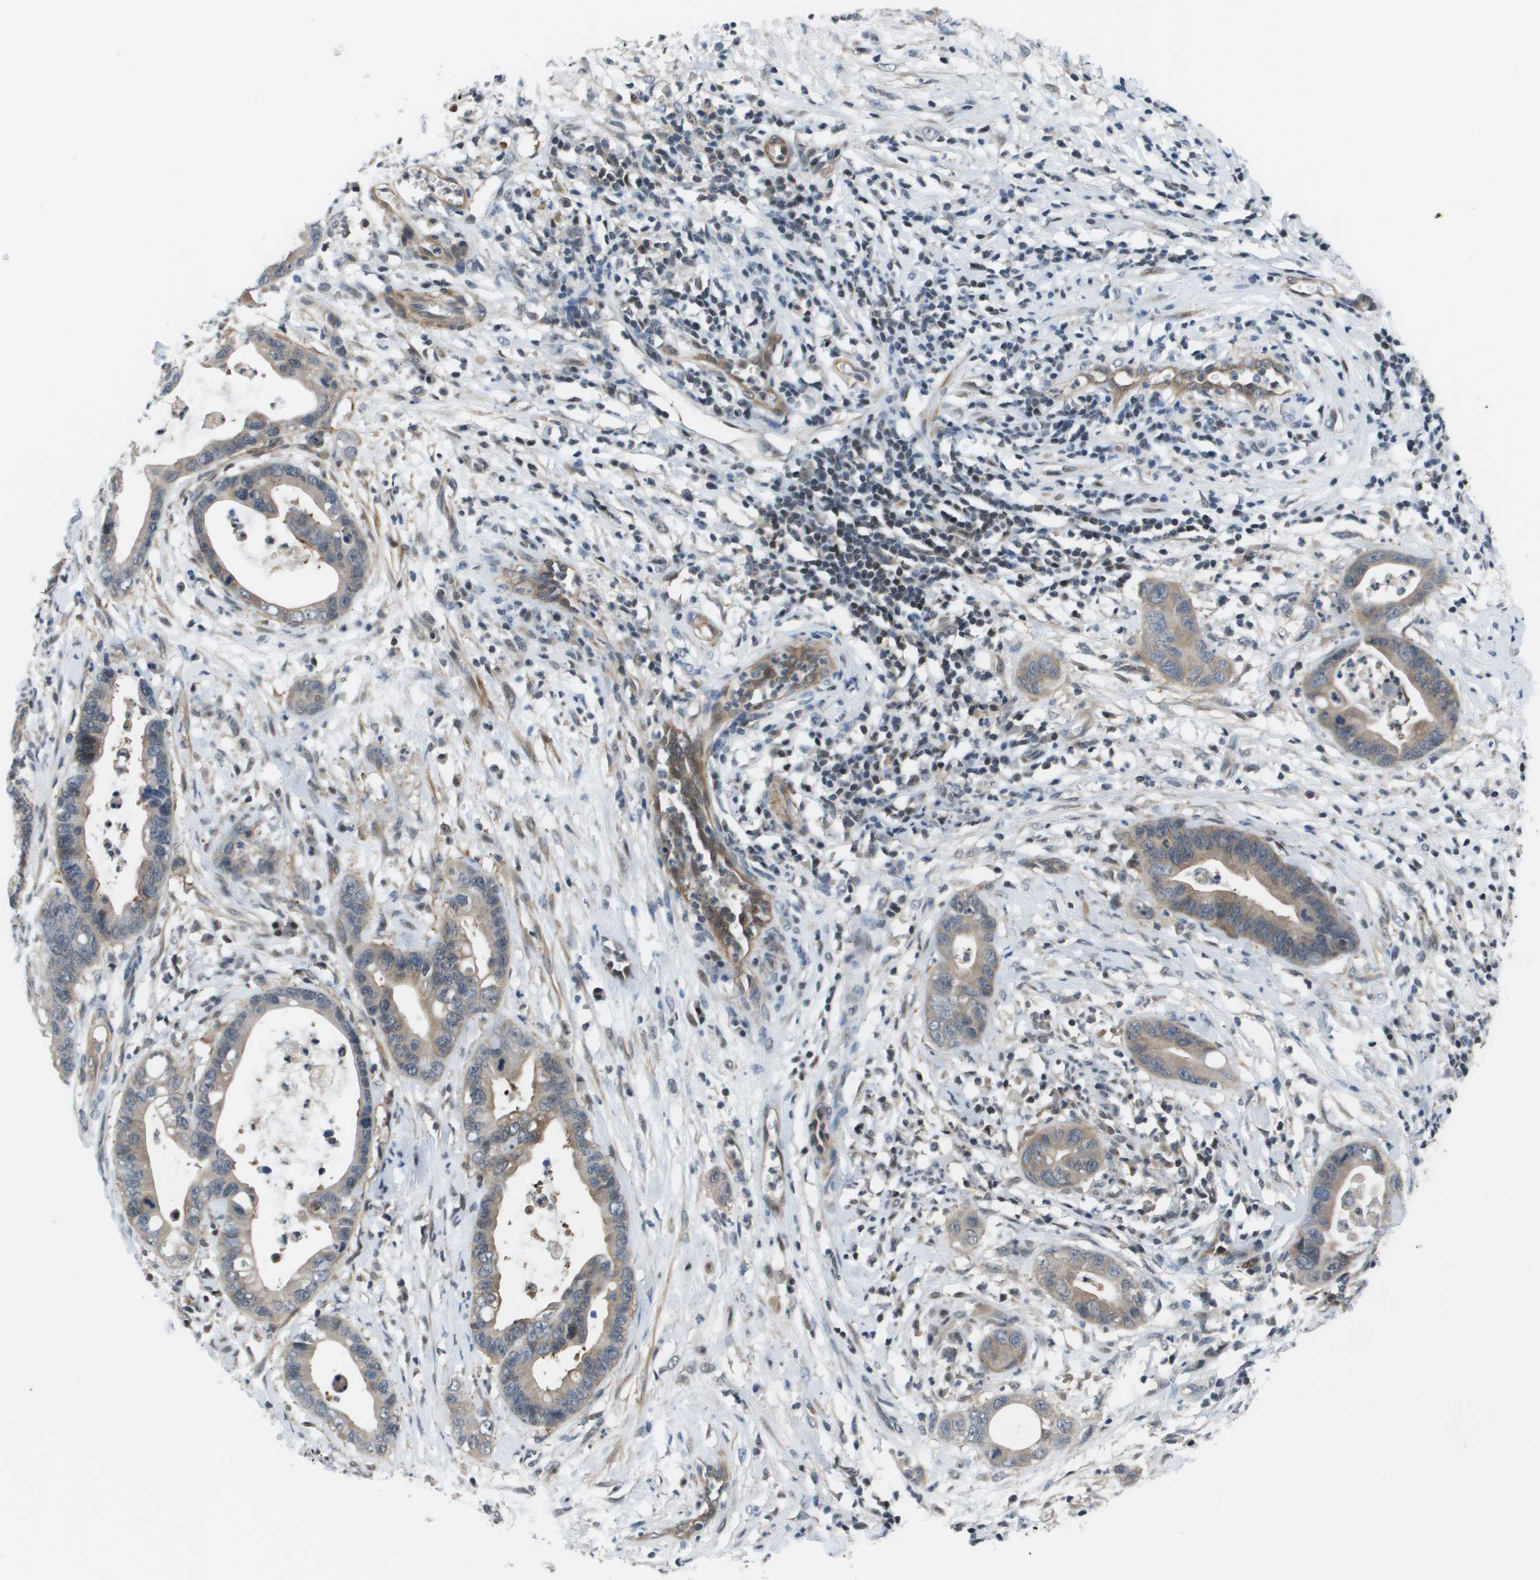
{"staining": {"intensity": "weak", "quantity": ">75%", "location": "cytoplasmic/membranous"}, "tissue": "cervical cancer", "cell_type": "Tumor cells", "image_type": "cancer", "snomed": [{"axis": "morphology", "description": "Adenocarcinoma, NOS"}, {"axis": "topography", "description": "Cervix"}], "caption": "Cervical cancer was stained to show a protein in brown. There is low levels of weak cytoplasmic/membranous expression in approximately >75% of tumor cells.", "gene": "ENPP5", "patient": {"sex": "female", "age": 44}}